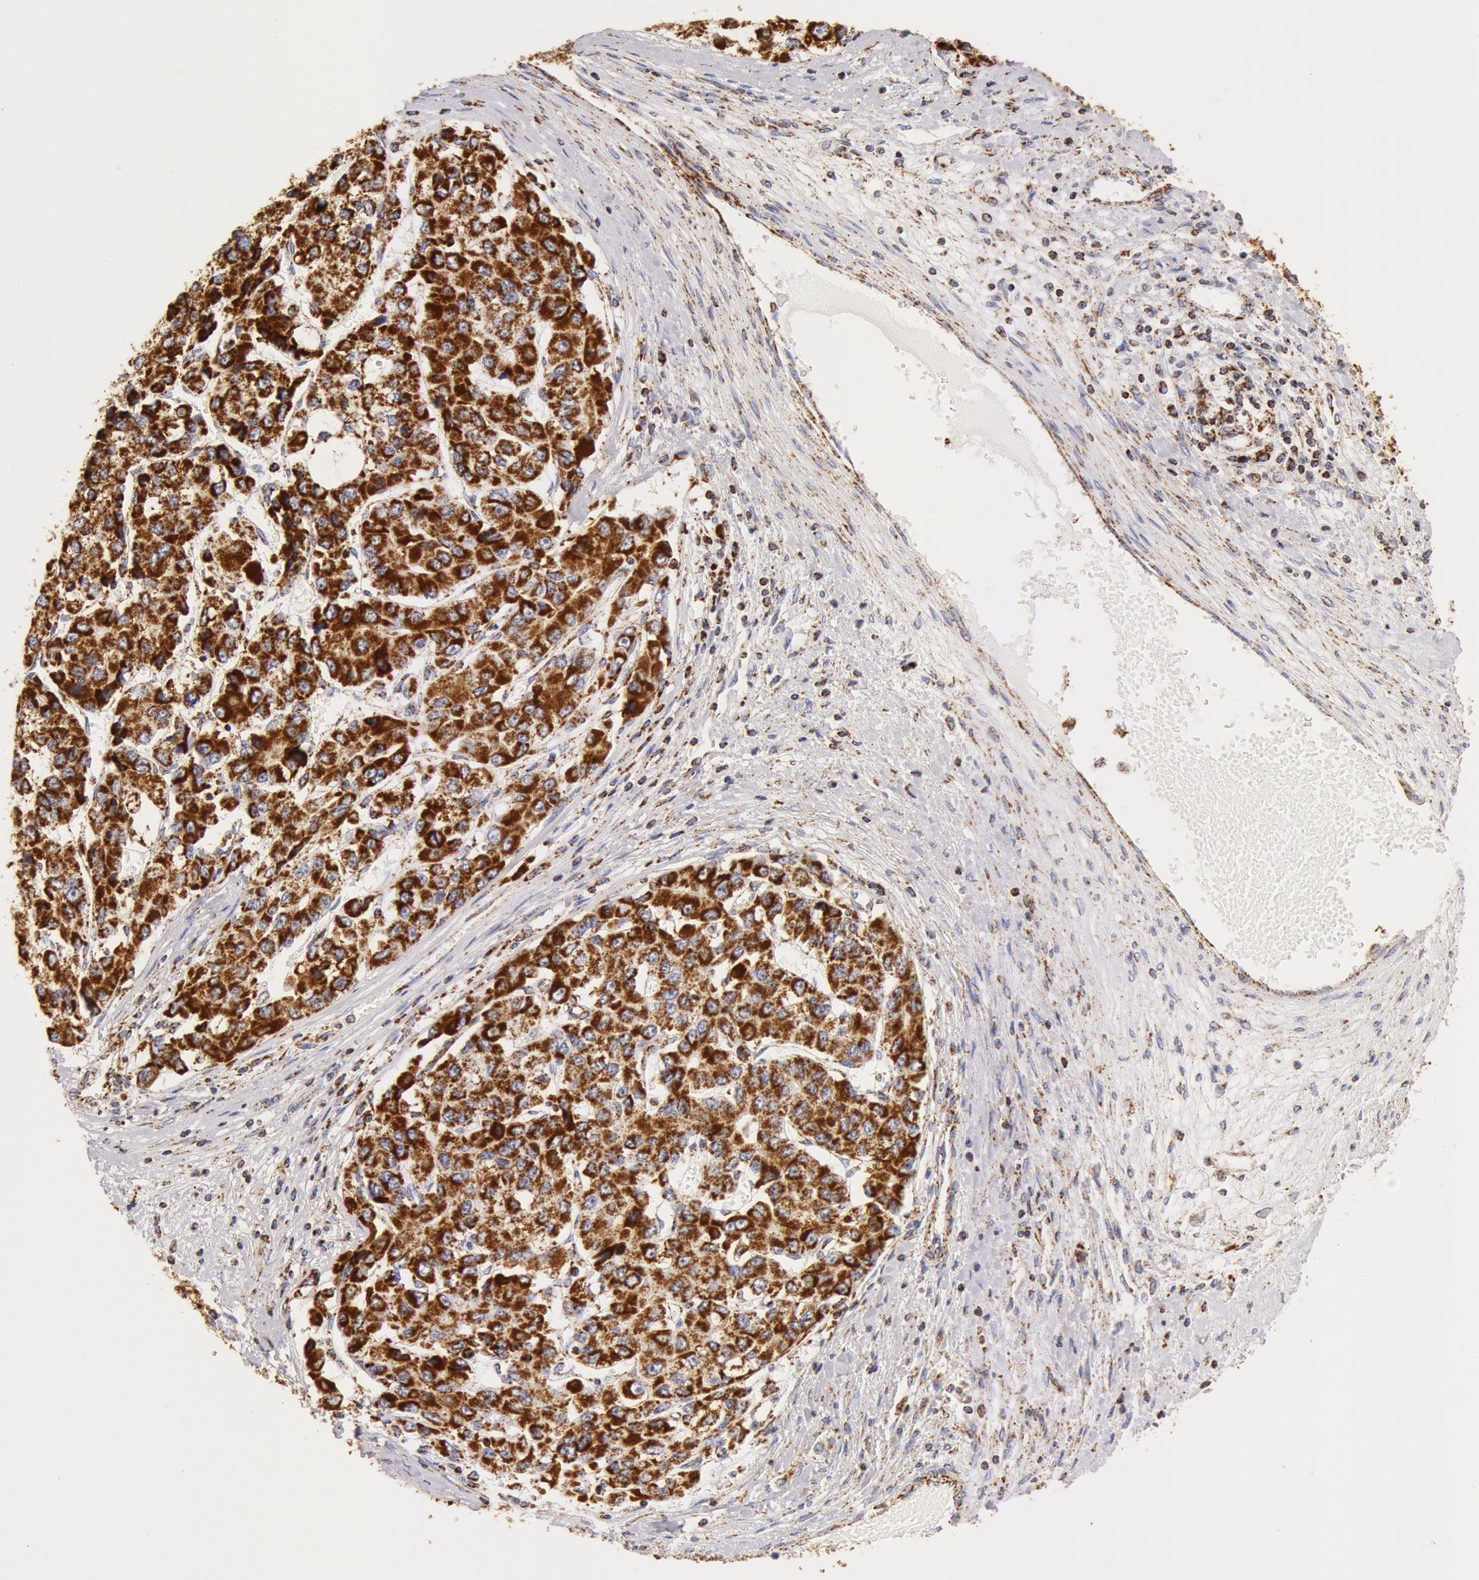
{"staining": {"intensity": "strong", "quantity": ">75%", "location": "cytoplasmic/membranous"}, "tissue": "liver cancer", "cell_type": "Tumor cells", "image_type": "cancer", "snomed": [{"axis": "morphology", "description": "Carcinoma, Hepatocellular, NOS"}, {"axis": "topography", "description": "Liver"}], "caption": "High-magnification brightfield microscopy of liver cancer stained with DAB (3,3'-diaminobenzidine) (brown) and counterstained with hematoxylin (blue). tumor cells exhibit strong cytoplasmic/membranous positivity is seen in approximately>75% of cells.", "gene": "ATP5F1B", "patient": {"sex": "female", "age": 66}}